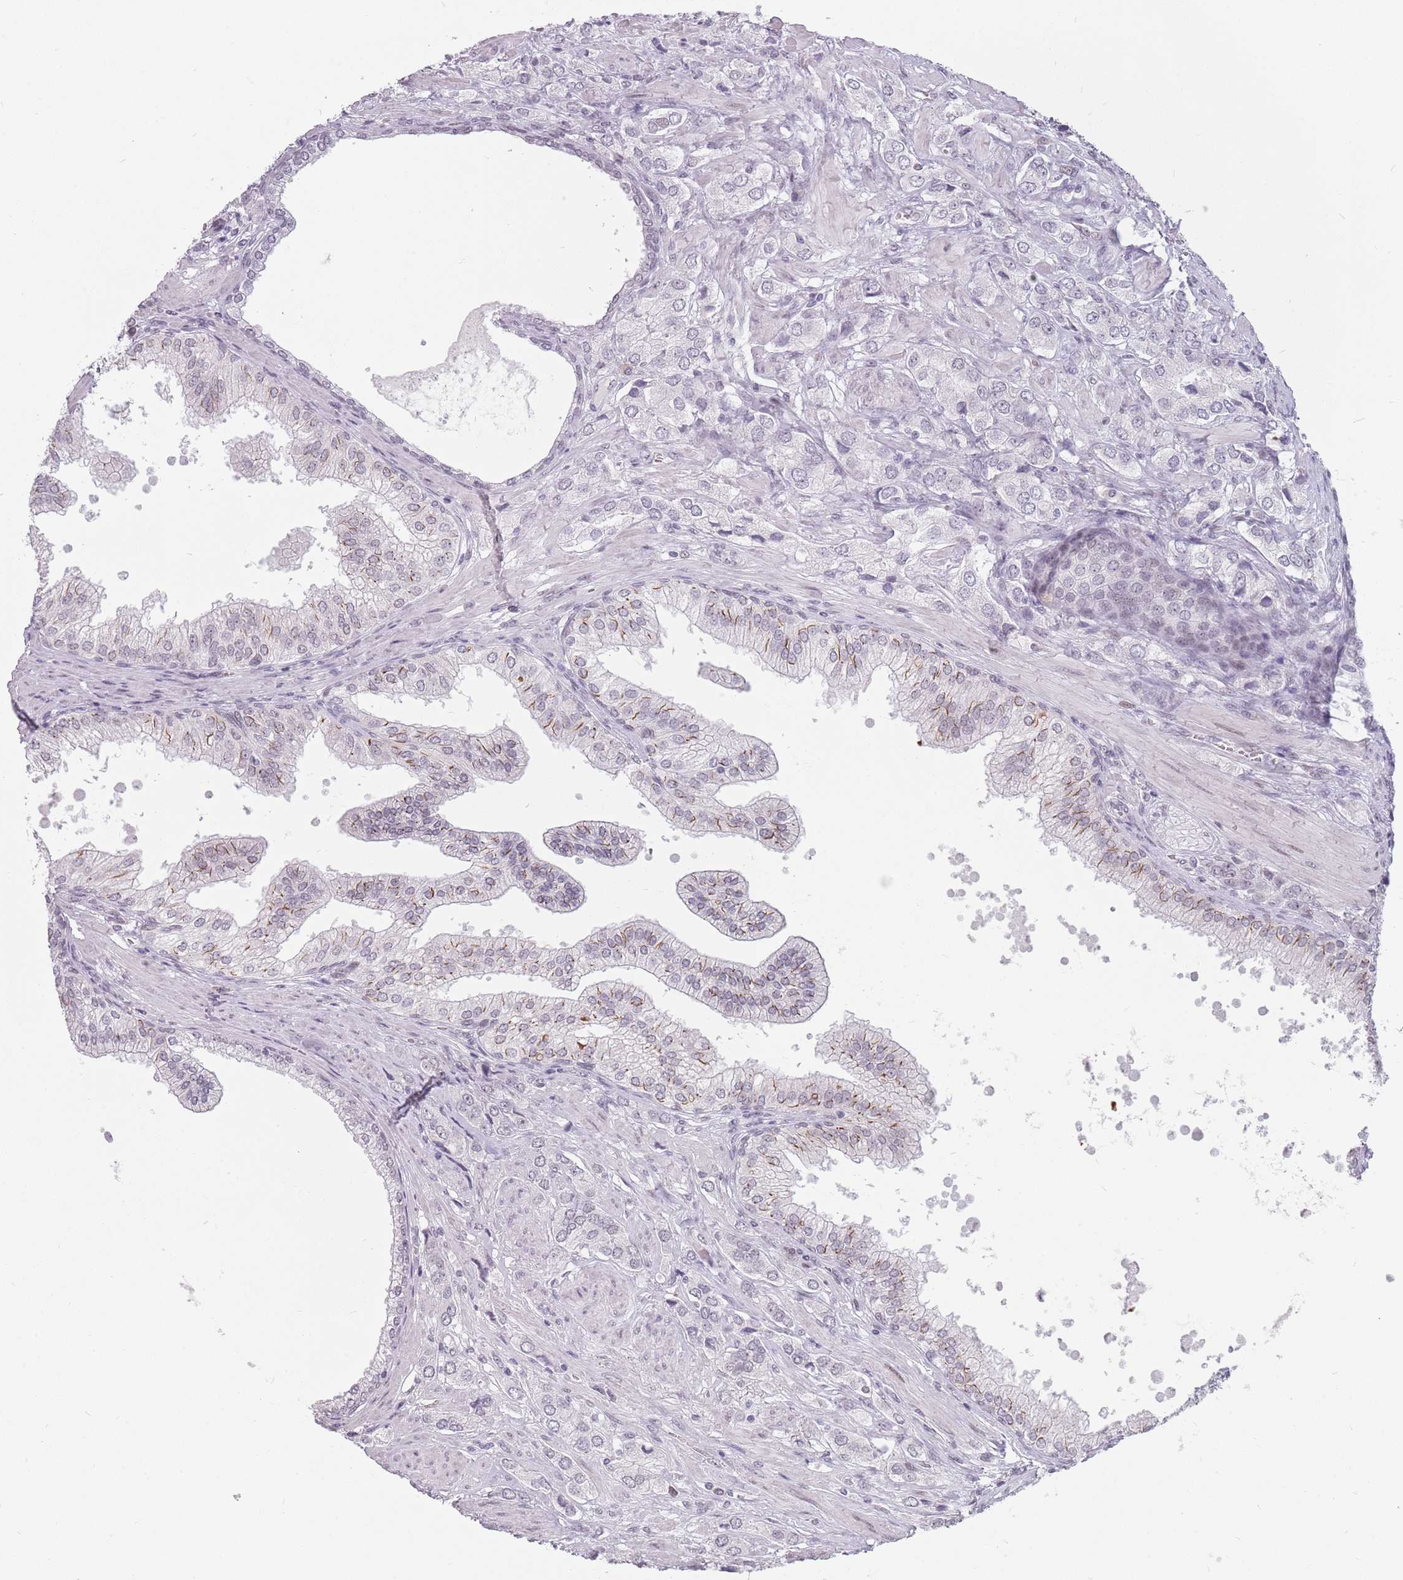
{"staining": {"intensity": "moderate", "quantity": "25%-75%", "location": "cytoplasmic/membranous"}, "tissue": "prostate cancer", "cell_type": "Tumor cells", "image_type": "cancer", "snomed": [{"axis": "morphology", "description": "Adenocarcinoma, High grade"}, {"axis": "topography", "description": "Prostate and seminal vesicle, NOS"}], "caption": "IHC micrograph of prostate cancer stained for a protein (brown), which shows medium levels of moderate cytoplasmic/membranous staining in approximately 25%-75% of tumor cells.", "gene": "PTCHD1", "patient": {"sex": "male", "age": 64}}